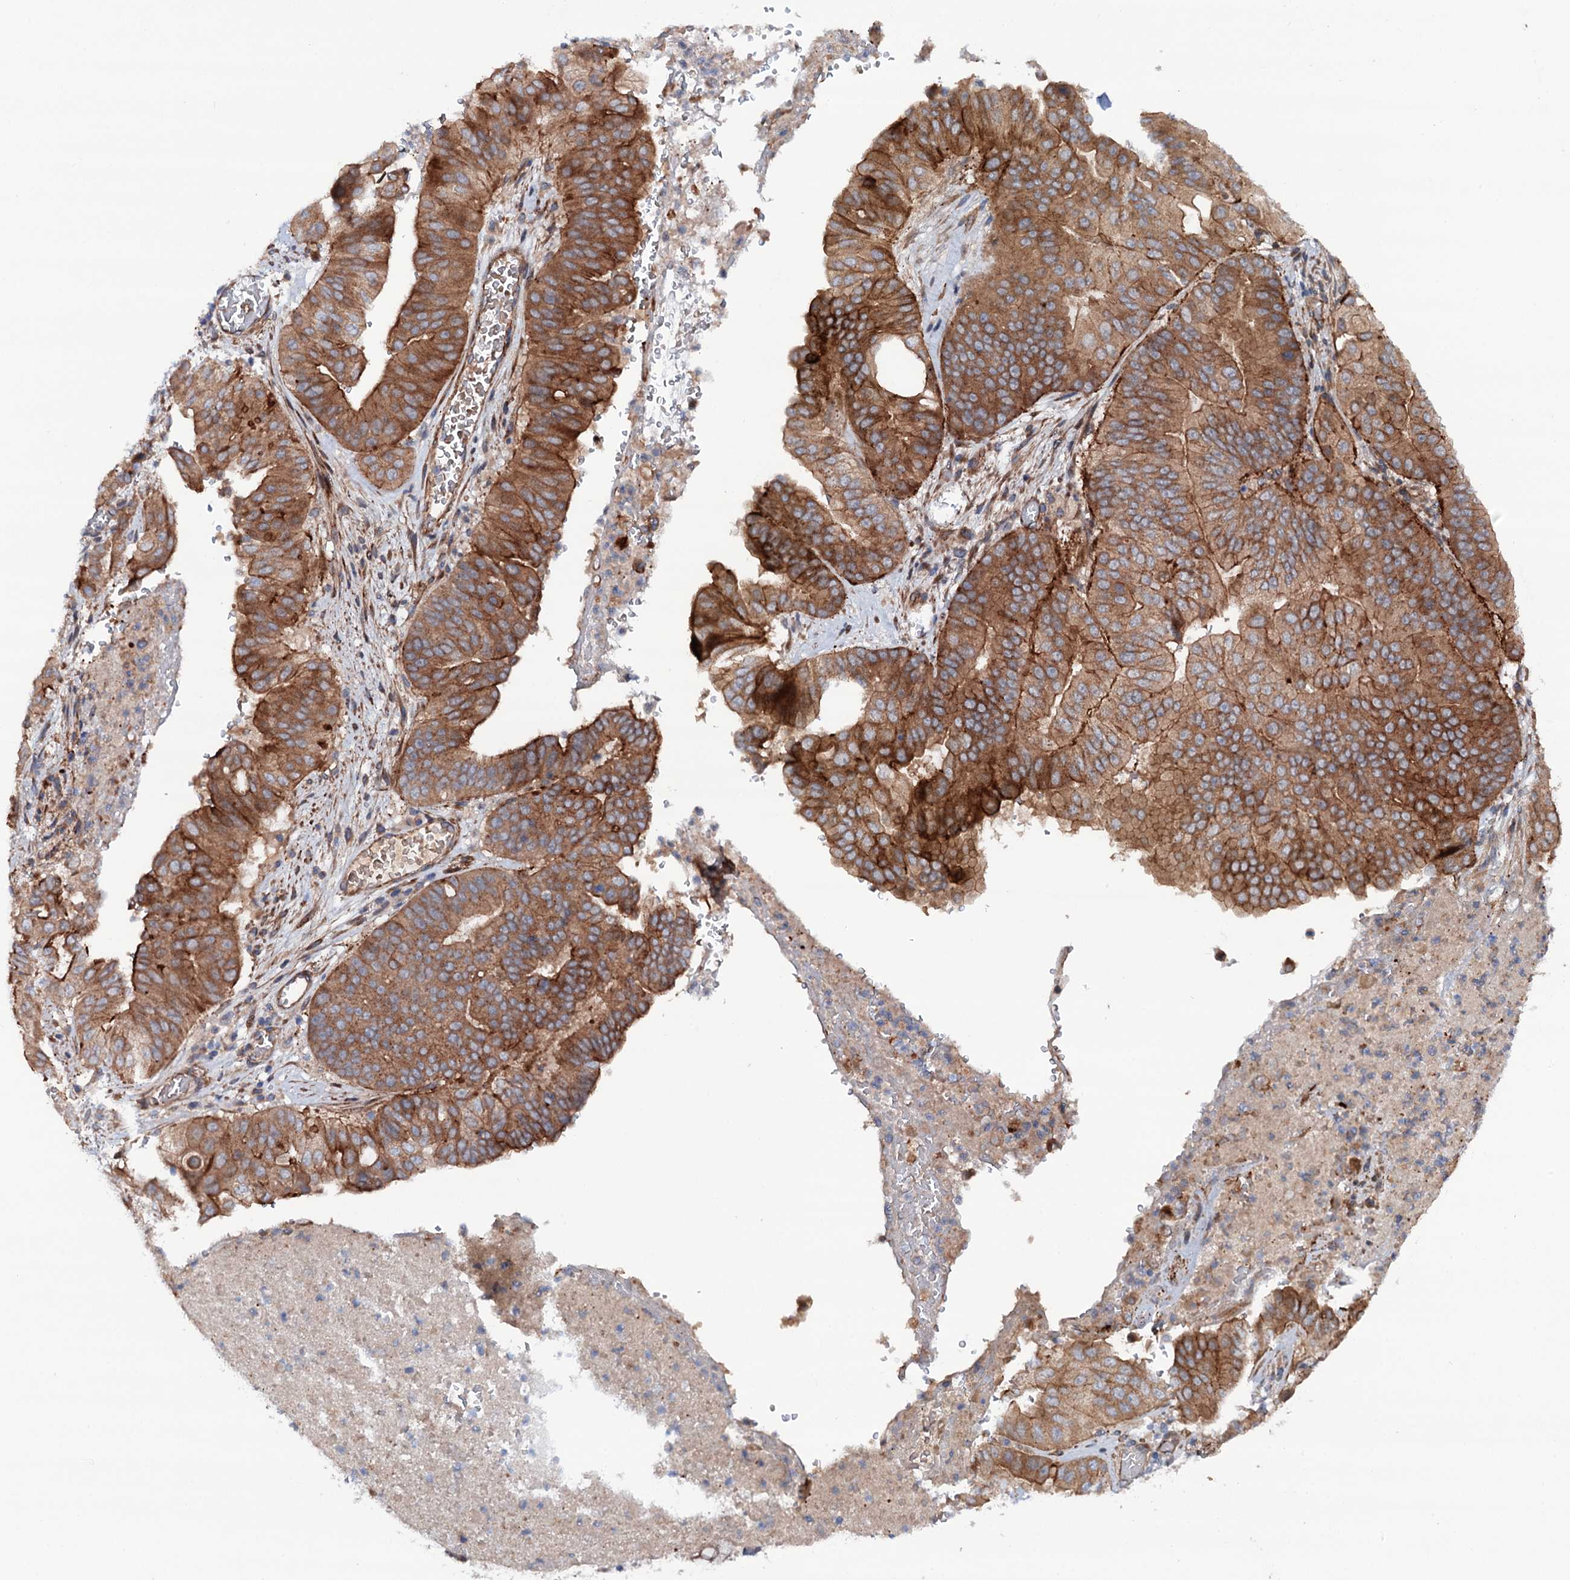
{"staining": {"intensity": "strong", "quantity": "25%-75%", "location": "cytoplasmic/membranous"}, "tissue": "pancreatic cancer", "cell_type": "Tumor cells", "image_type": "cancer", "snomed": [{"axis": "morphology", "description": "Adenocarcinoma, NOS"}, {"axis": "topography", "description": "Pancreas"}], "caption": "An image of pancreatic cancer stained for a protein demonstrates strong cytoplasmic/membranous brown staining in tumor cells.", "gene": "ADGRG4", "patient": {"sex": "female", "age": 77}}